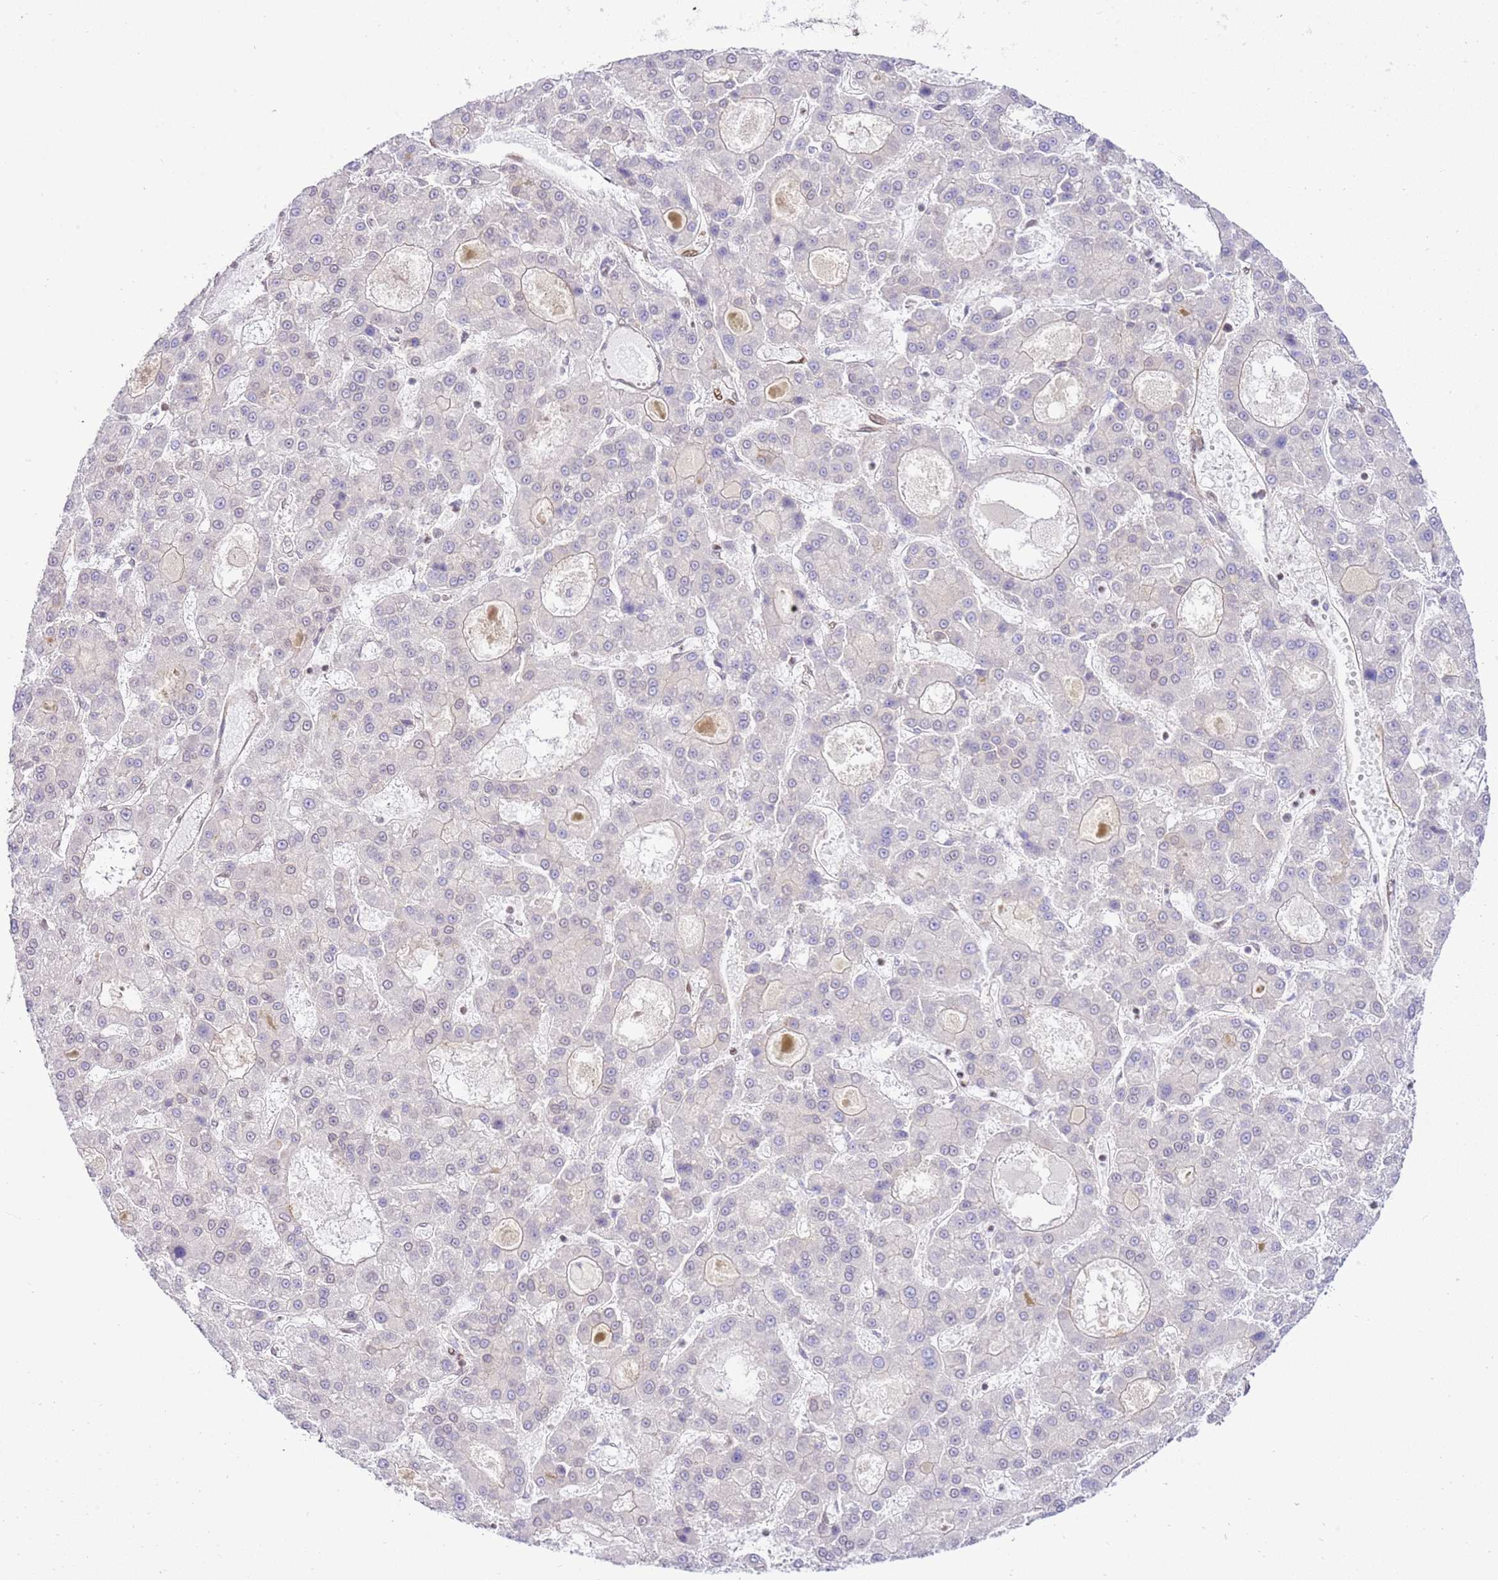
{"staining": {"intensity": "negative", "quantity": "none", "location": "none"}, "tissue": "liver cancer", "cell_type": "Tumor cells", "image_type": "cancer", "snomed": [{"axis": "morphology", "description": "Carcinoma, Hepatocellular, NOS"}, {"axis": "topography", "description": "Liver"}], "caption": "Immunohistochemistry (IHC) of liver hepatocellular carcinoma shows no positivity in tumor cells.", "gene": "TRIM37", "patient": {"sex": "male", "age": 70}}